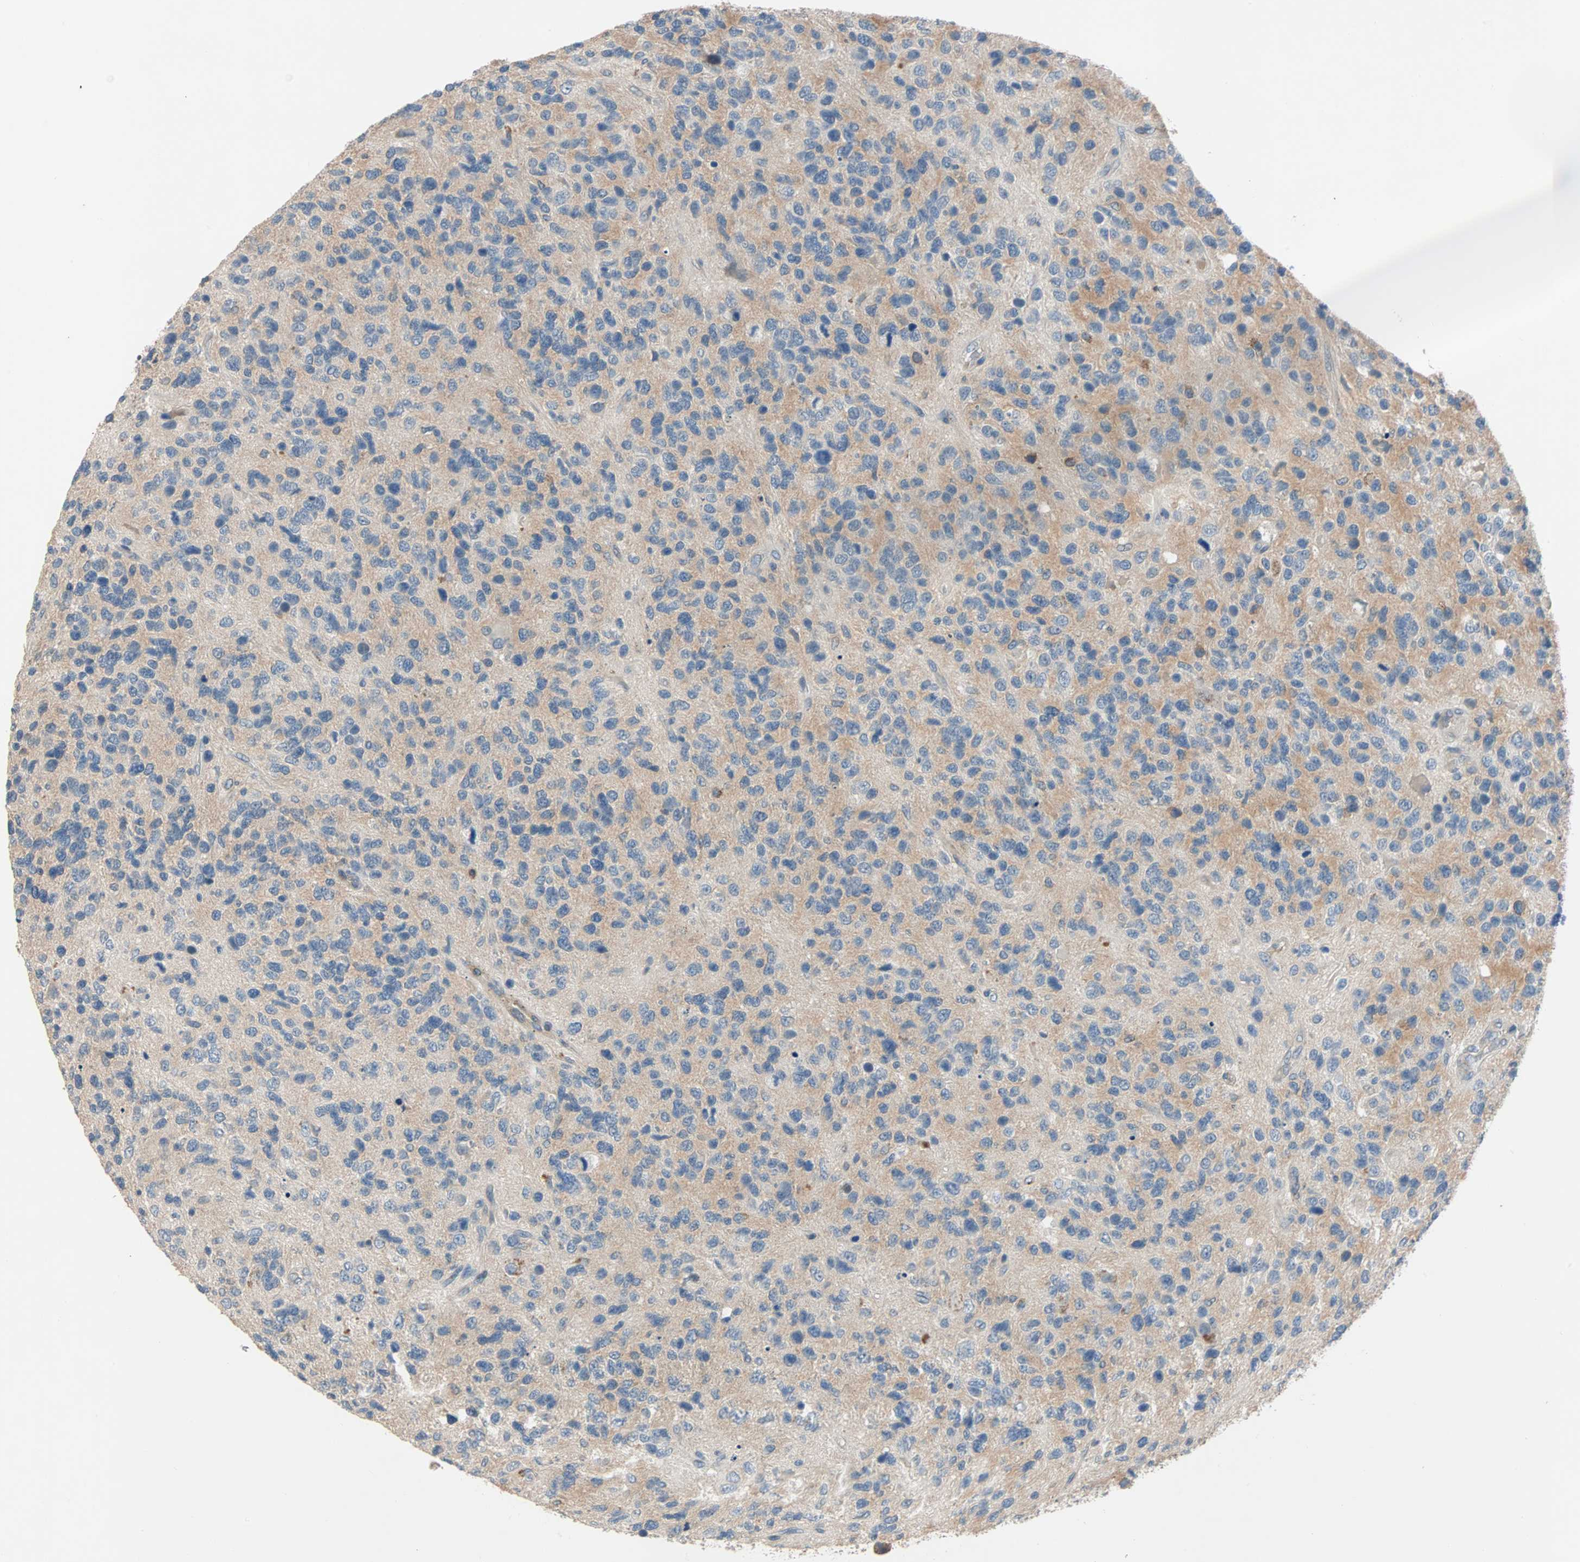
{"staining": {"intensity": "negative", "quantity": "none", "location": "none"}, "tissue": "glioma", "cell_type": "Tumor cells", "image_type": "cancer", "snomed": [{"axis": "morphology", "description": "Glioma, malignant, High grade"}, {"axis": "topography", "description": "Brain"}], "caption": "Immunohistochemistry of malignant glioma (high-grade) displays no staining in tumor cells.", "gene": "MAP4K1", "patient": {"sex": "female", "age": 58}}